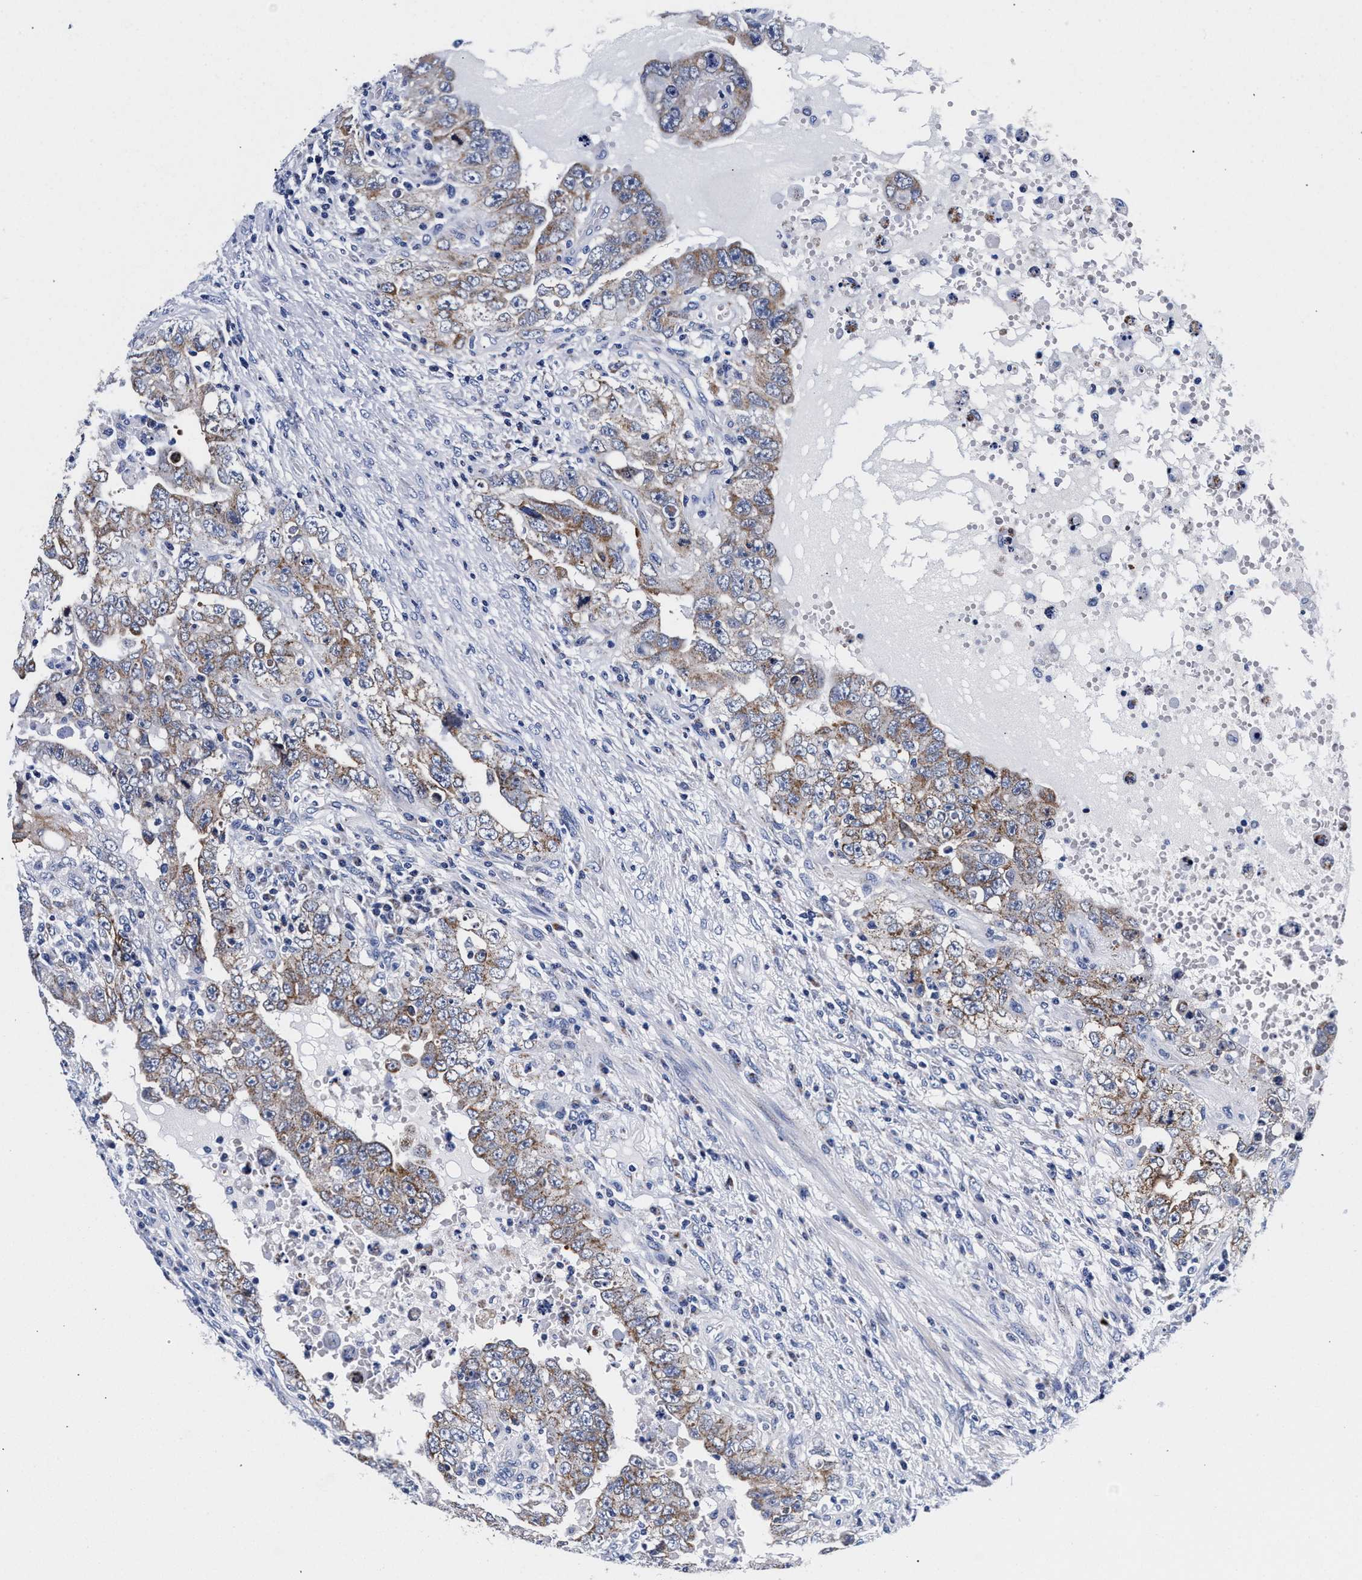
{"staining": {"intensity": "moderate", "quantity": ">75%", "location": "cytoplasmic/membranous"}, "tissue": "testis cancer", "cell_type": "Tumor cells", "image_type": "cancer", "snomed": [{"axis": "morphology", "description": "Carcinoma, Embryonal, NOS"}, {"axis": "topography", "description": "Testis"}], "caption": "Immunohistochemistry (IHC) image of testis cancer stained for a protein (brown), which exhibits medium levels of moderate cytoplasmic/membranous expression in about >75% of tumor cells.", "gene": "RAB3B", "patient": {"sex": "male", "age": 26}}